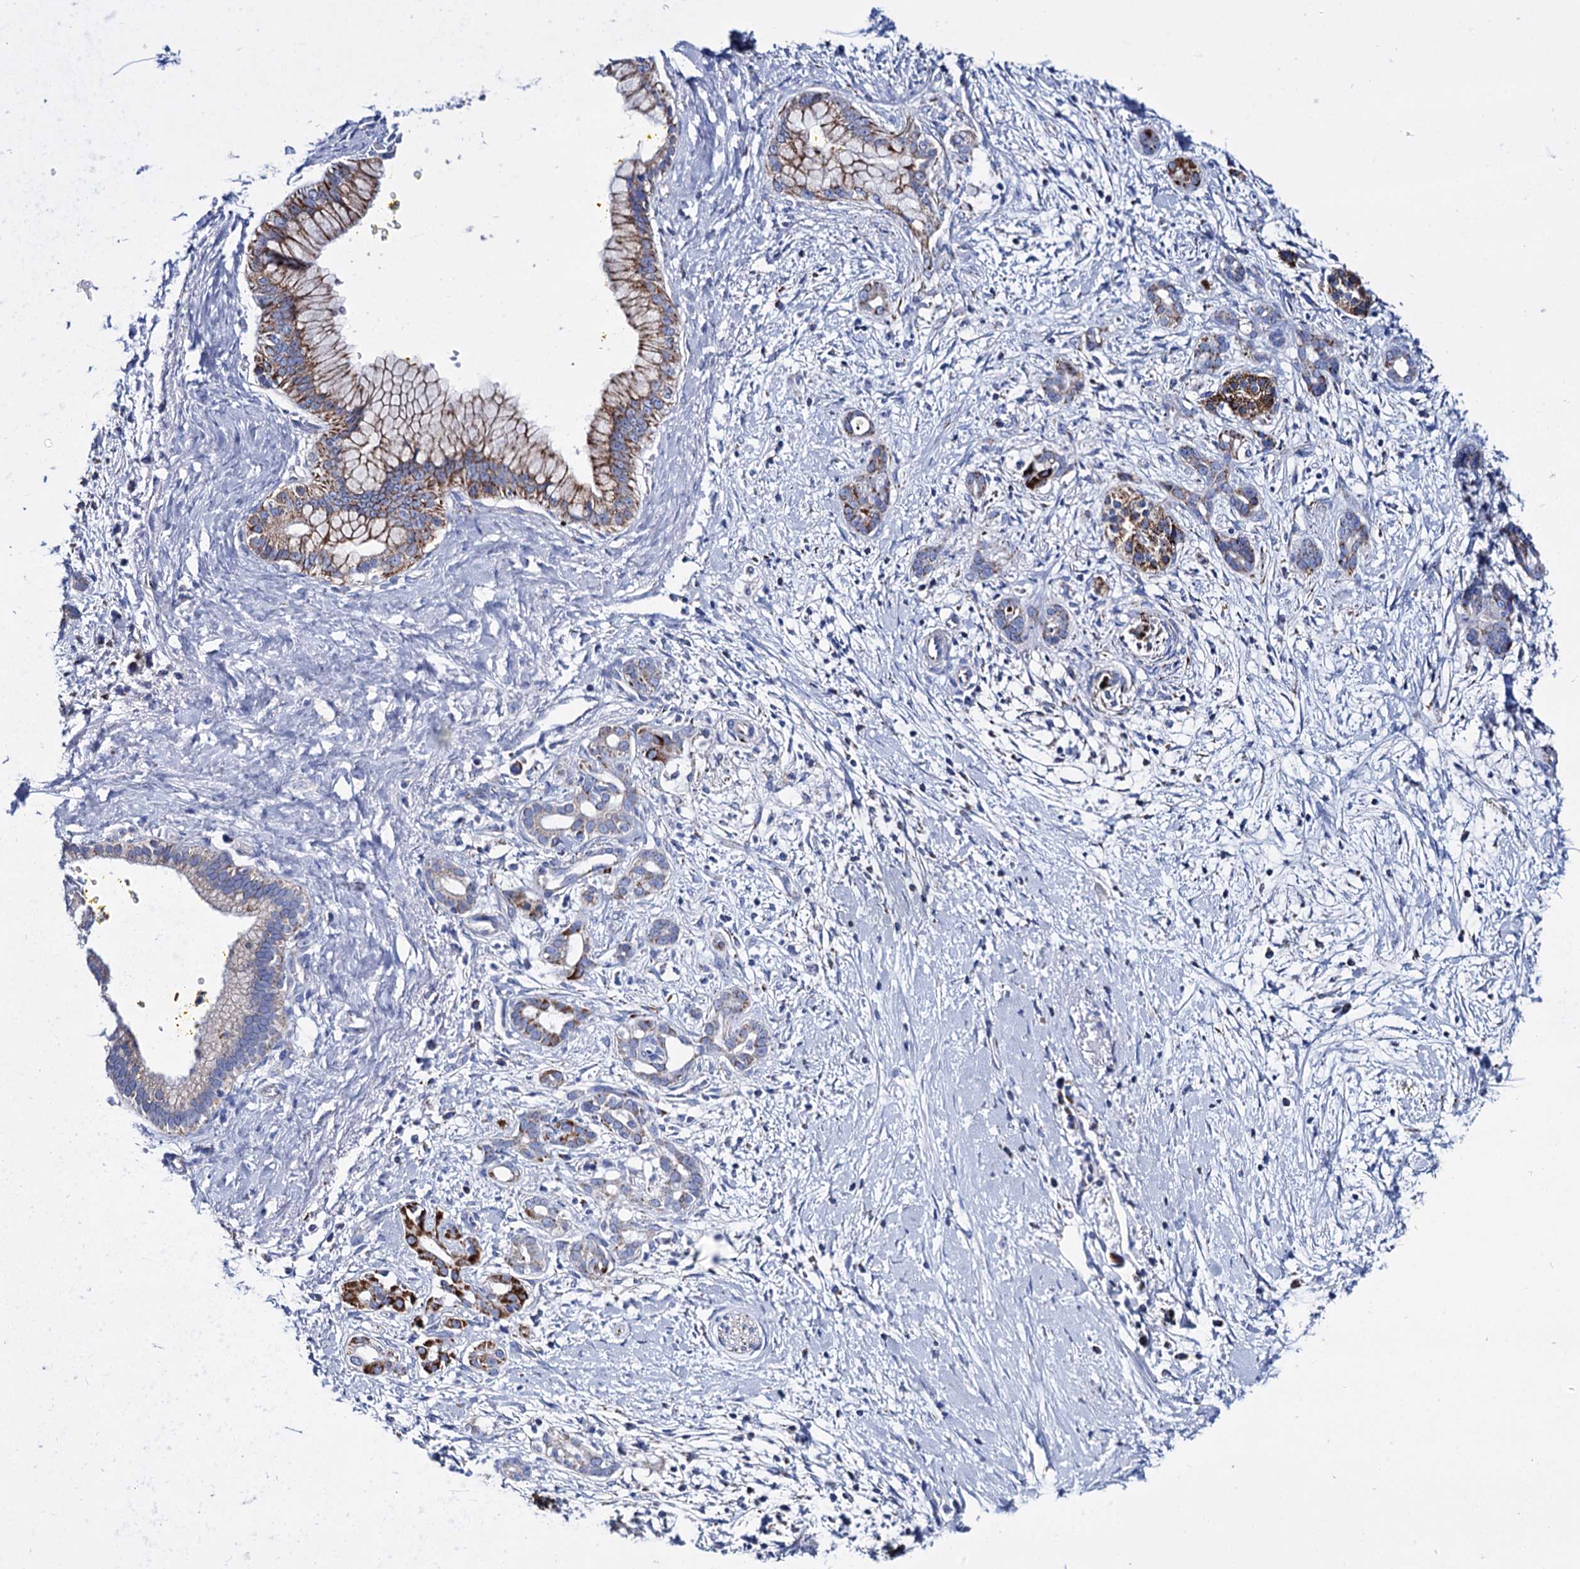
{"staining": {"intensity": "moderate", "quantity": "25%-75%", "location": "cytoplasmic/membranous"}, "tissue": "pancreatic cancer", "cell_type": "Tumor cells", "image_type": "cancer", "snomed": [{"axis": "morphology", "description": "Adenocarcinoma, NOS"}, {"axis": "topography", "description": "Pancreas"}], "caption": "Immunohistochemistry (IHC) image of human adenocarcinoma (pancreatic) stained for a protein (brown), which displays medium levels of moderate cytoplasmic/membranous staining in about 25%-75% of tumor cells.", "gene": "UBASH3B", "patient": {"sex": "male", "age": 58}}